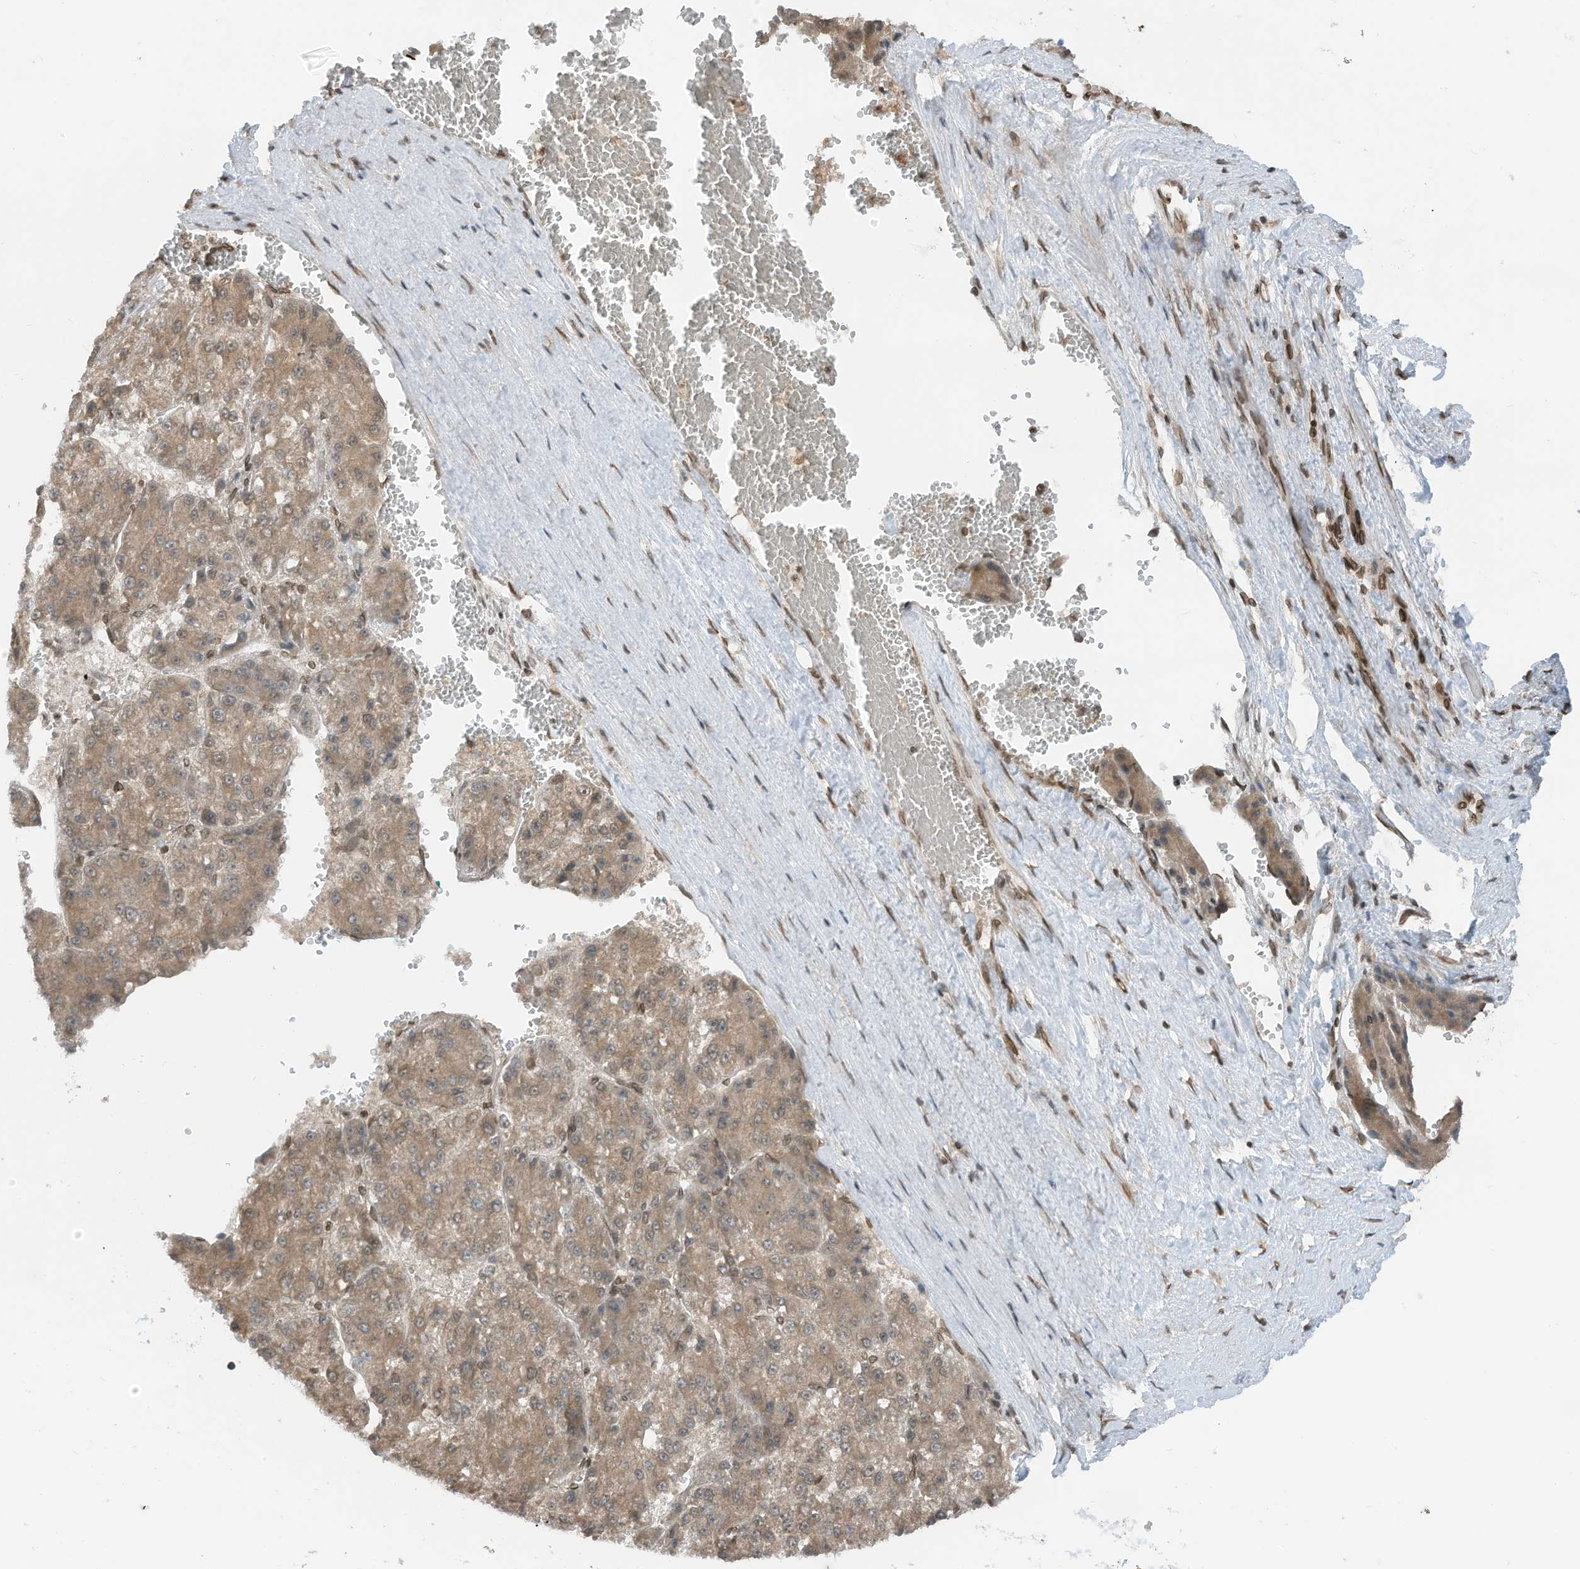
{"staining": {"intensity": "weak", "quantity": ">75%", "location": "cytoplasmic/membranous"}, "tissue": "liver cancer", "cell_type": "Tumor cells", "image_type": "cancer", "snomed": [{"axis": "morphology", "description": "Carcinoma, Hepatocellular, NOS"}, {"axis": "topography", "description": "Liver"}], "caption": "Brown immunohistochemical staining in hepatocellular carcinoma (liver) exhibits weak cytoplasmic/membranous staining in approximately >75% of tumor cells.", "gene": "RABL3", "patient": {"sex": "female", "age": 73}}